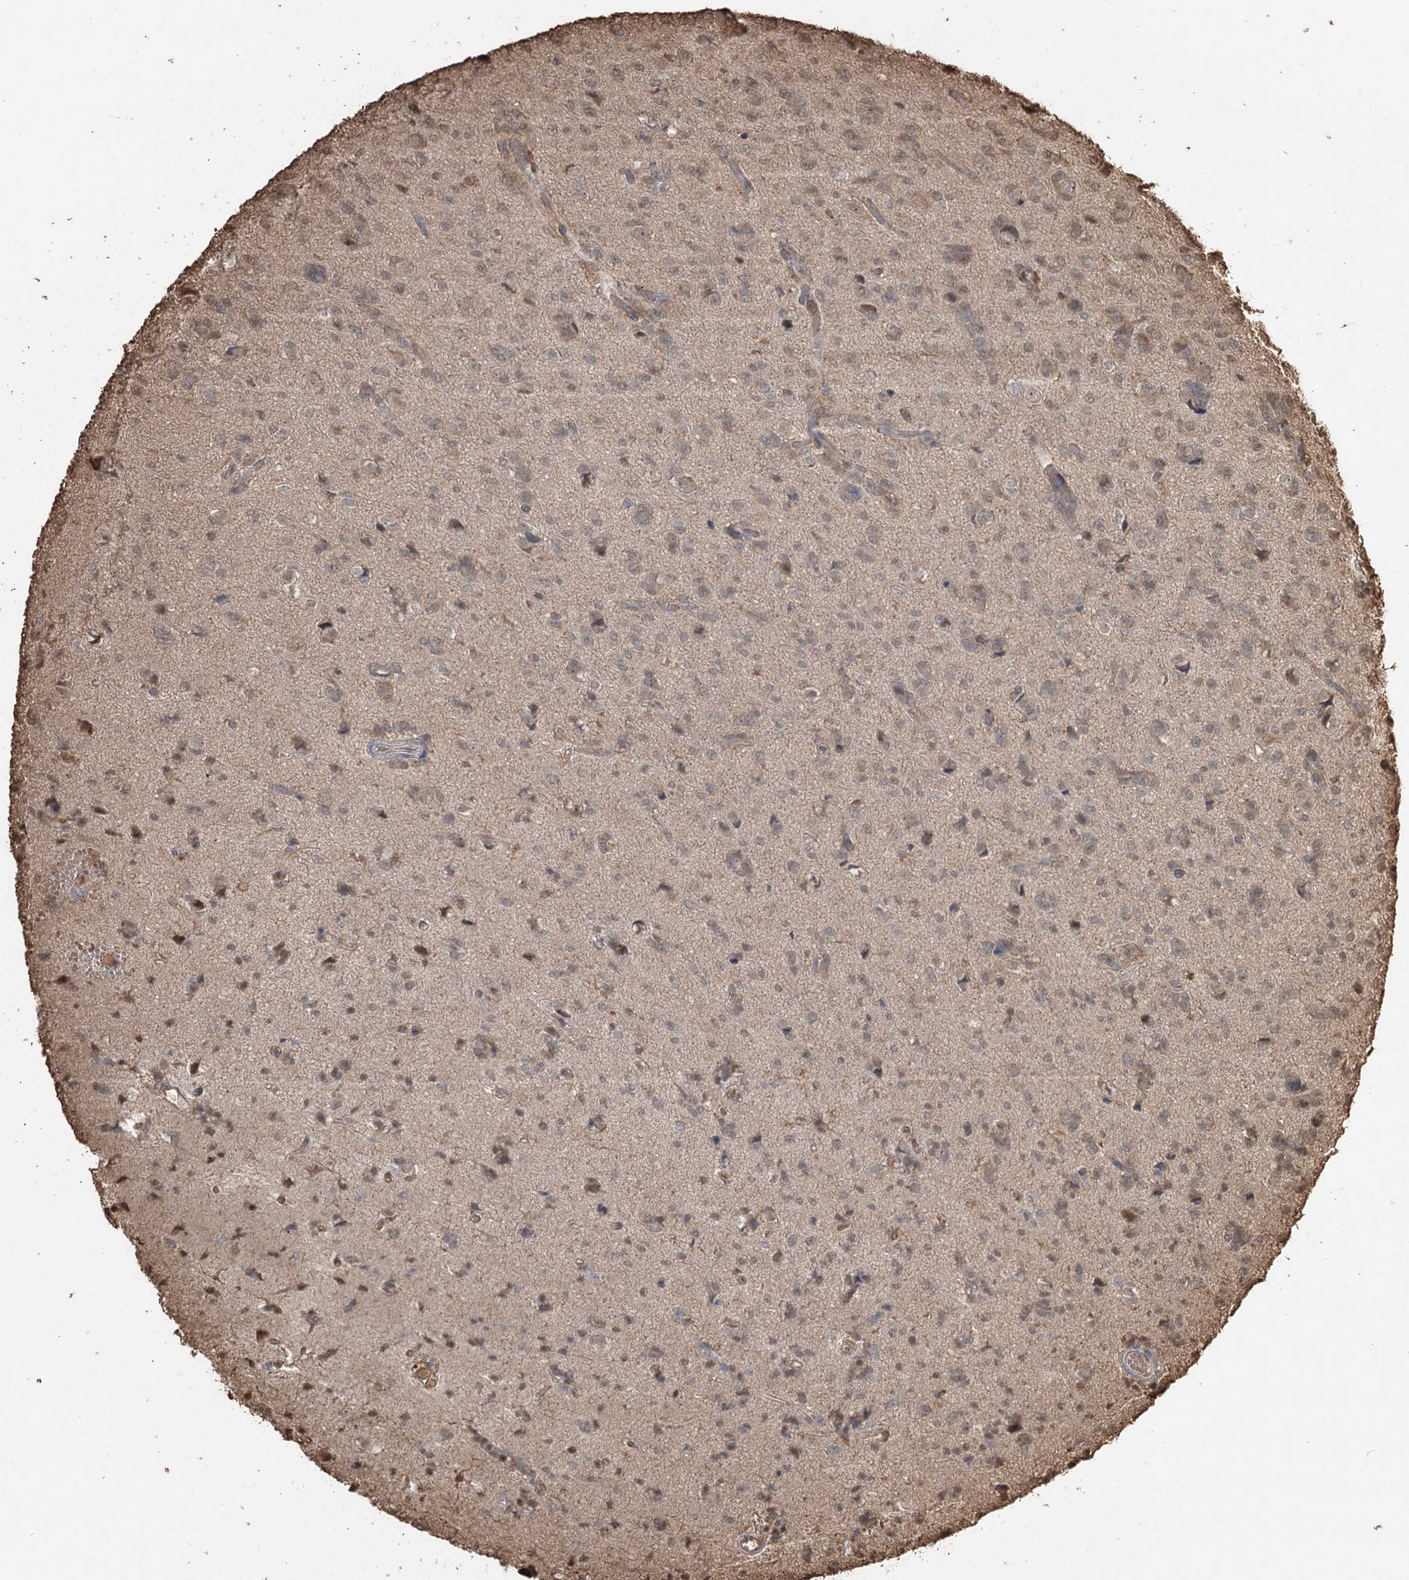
{"staining": {"intensity": "weak", "quantity": "<25%", "location": "nuclear"}, "tissue": "glioma", "cell_type": "Tumor cells", "image_type": "cancer", "snomed": [{"axis": "morphology", "description": "Glioma, malignant, High grade"}, {"axis": "topography", "description": "Brain"}], "caption": "This is an immunohistochemistry (IHC) micrograph of glioma. There is no staining in tumor cells.", "gene": "PLCH1", "patient": {"sex": "female", "age": 59}}